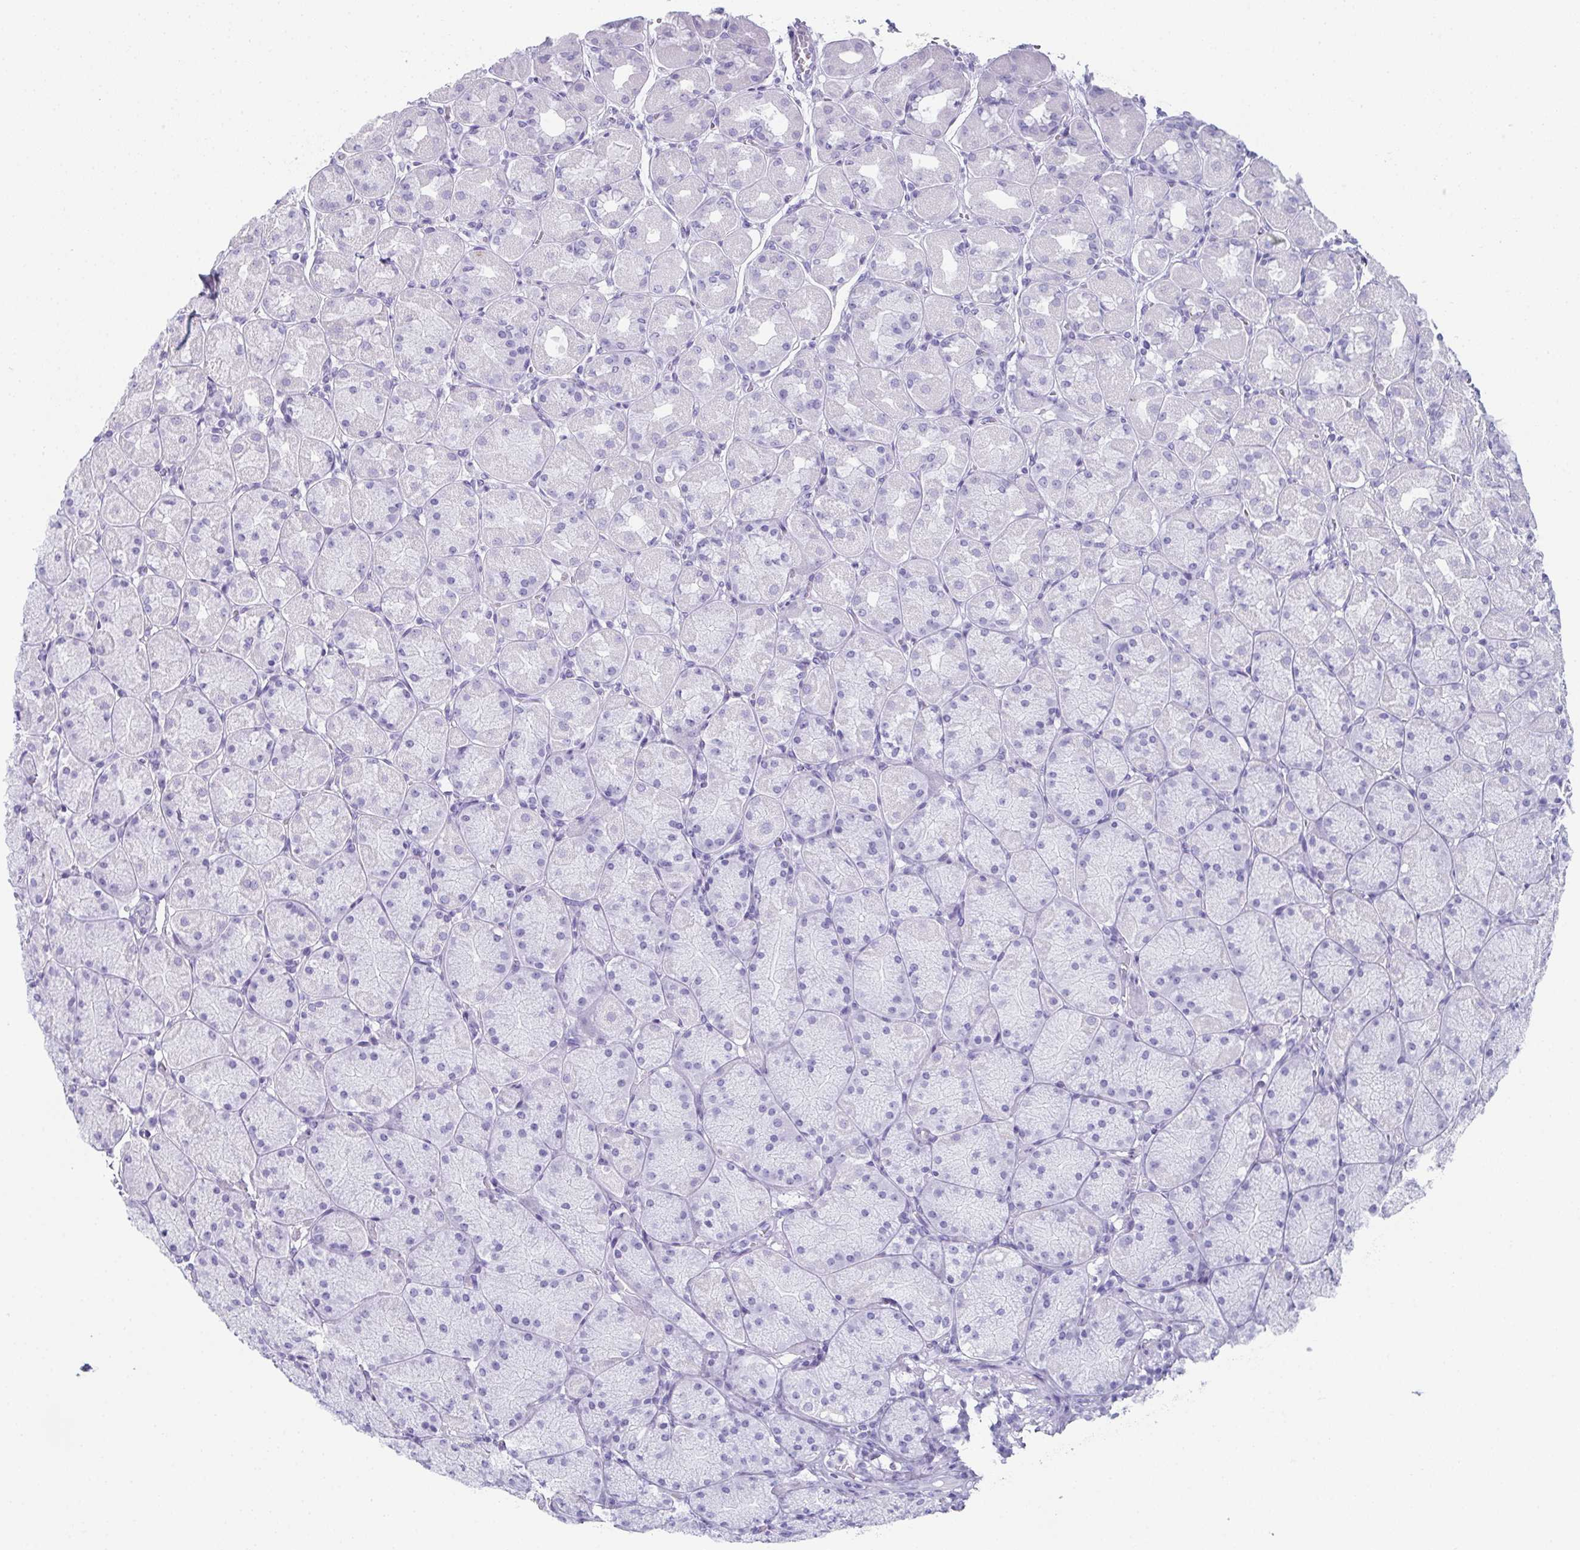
{"staining": {"intensity": "negative", "quantity": "none", "location": "none"}, "tissue": "stomach", "cell_type": "Glandular cells", "image_type": "normal", "snomed": [{"axis": "morphology", "description": "Normal tissue, NOS"}, {"axis": "topography", "description": "Stomach, upper"}], "caption": "A histopathology image of stomach stained for a protein exhibits no brown staining in glandular cells.", "gene": "SYCP1", "patient": {"sex": "female", "age": 56}}